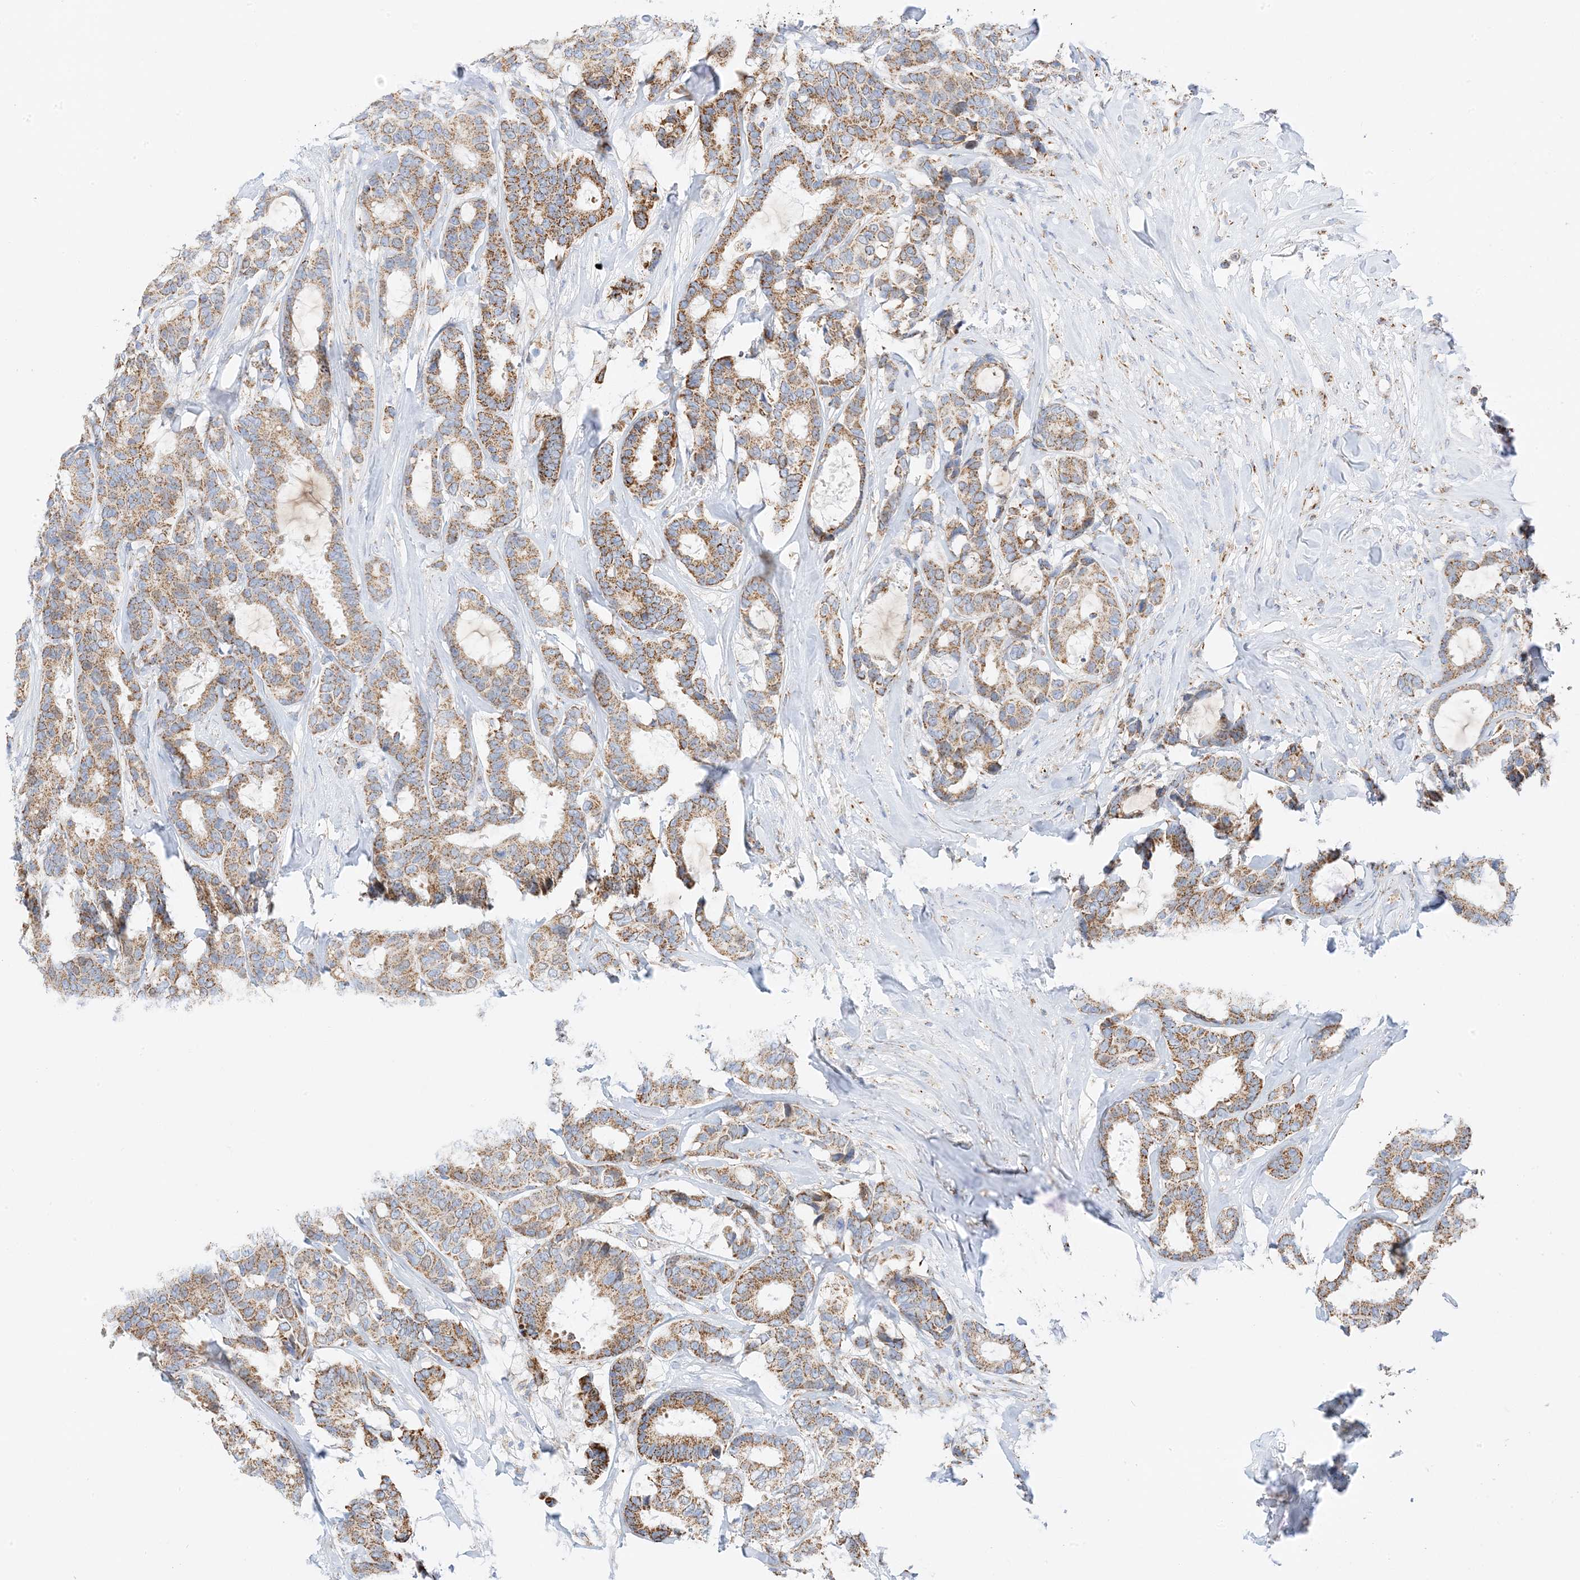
{"staining": {"intensity": "moderate", "quantity": ">75%", "location": "cytoplasmic/membranous"}, "tissue": "breast cancer", "cell_type": "Tumor cells", "image_type": "cancer", "snomed": [{"axis": "morphology", "description": "Duct carcinoma"}, {"axis": "topography", "description": "Breast"}], "caption": "Breast cancer stained for a protein shows moderate cytoplasmic/membranous positivity in tumor cells.", "gene": "CAPN13", "patient": {"sex": "female", "age": 87}}